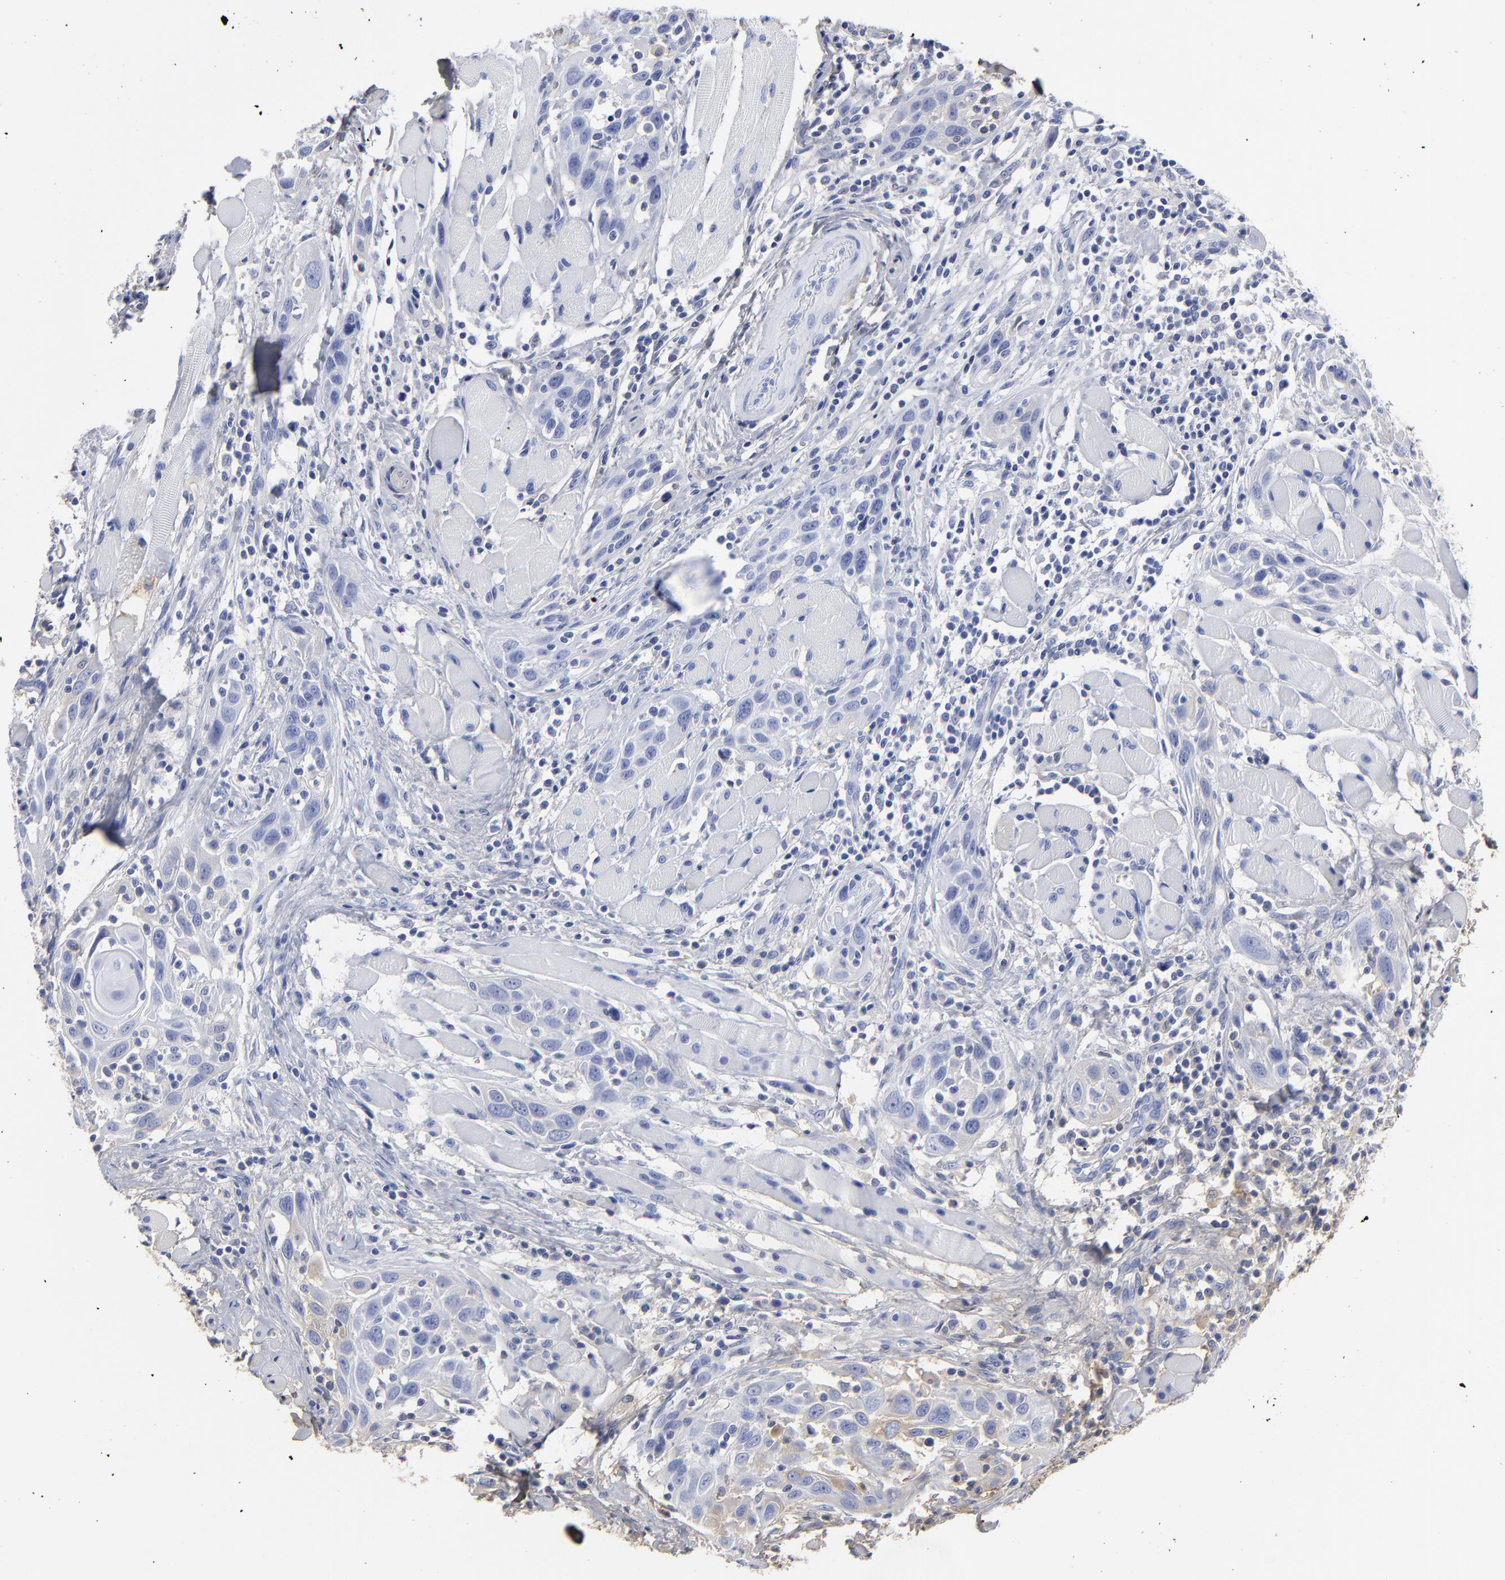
{"staining": {"intensity": "weak", "quantity": "<25%", "location": "cytoplasmic/membranous"}, "tissue": "head and neck cancer", "cell_type": "Tumor cells", "image_type": "cancer", "snomed": [{"axis": "morphology", "description": "Squamous cell carcinoma, NOS"}, {"axis": "topography", "description": "Oral tissue"}, {"axis": "topography", "description": "Head-Neck"}], "caption": "This is an IHC histopathology image of human head and neck cancer. There is no expression in tumor cells.", "gene": "DCN", "patient": {"sex": "female", "age": 50}}